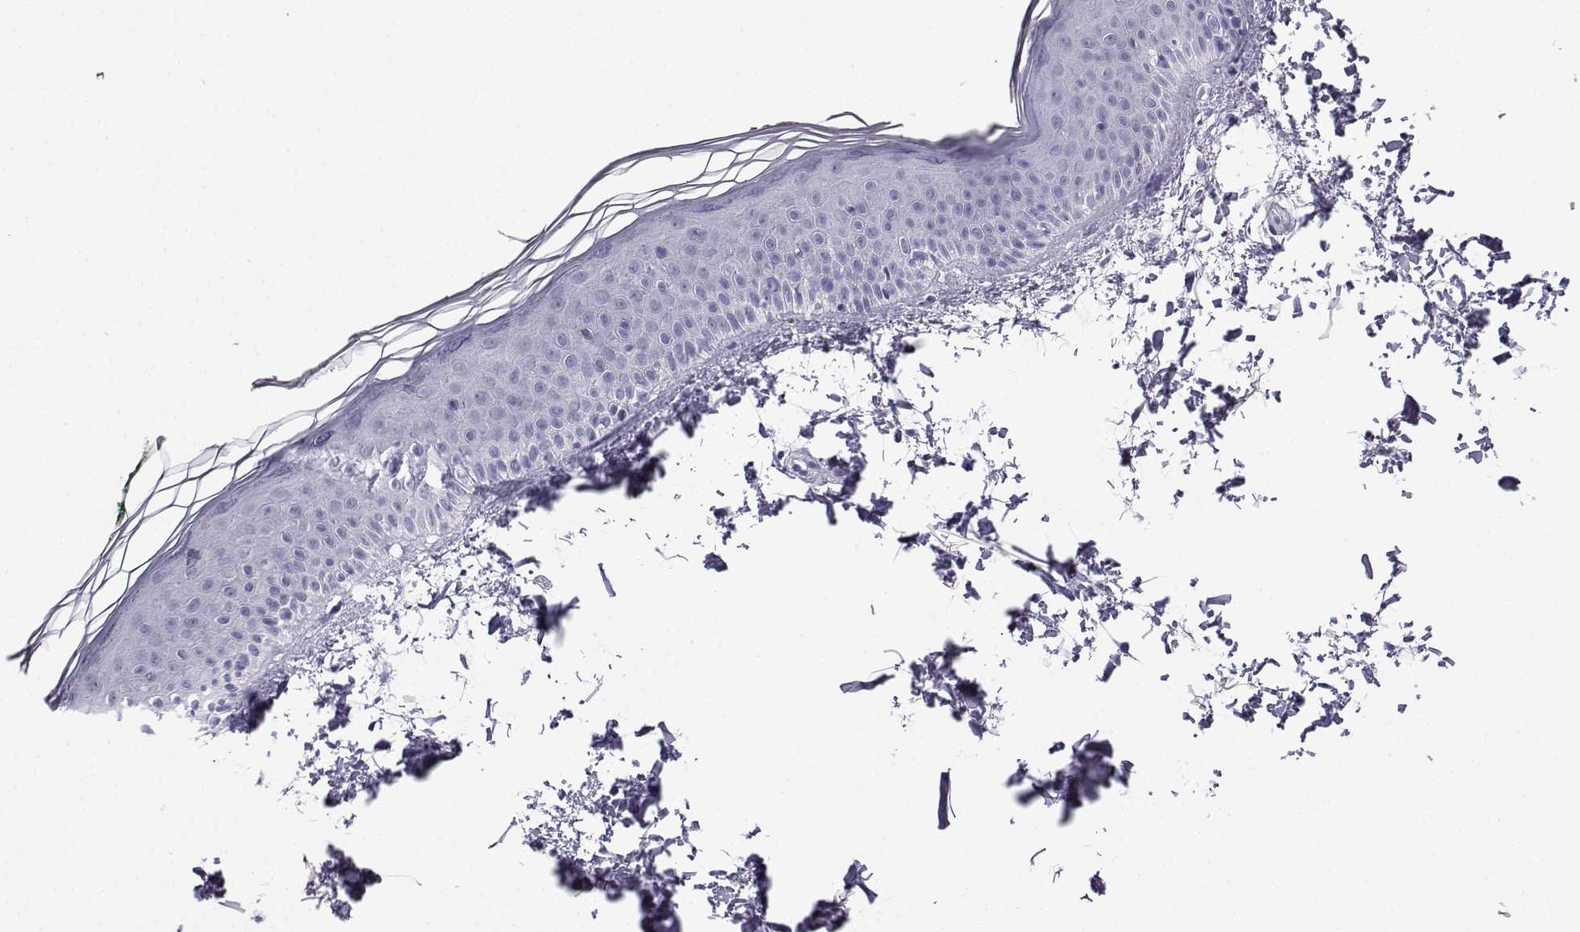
{"staining": {"intensity": "negative", "quantity": "none", "location": "none"}, "tissue": "skin", "cell_type": "Fibroblasts", "image_type": "normal", "snomed": [{"axis": "morphology", "description": "Normal tissue, NOS"}, {"axis": "topography", "description": "Skin"}], "caption": "DAB (3,3'-diaminobenzidine) immunohistochemical staining of unremarkable human skin exhibits no significant positivity in fibroblasts.", "gene": "ACRBP", "patient": {"sex": "female", "age": 62}}